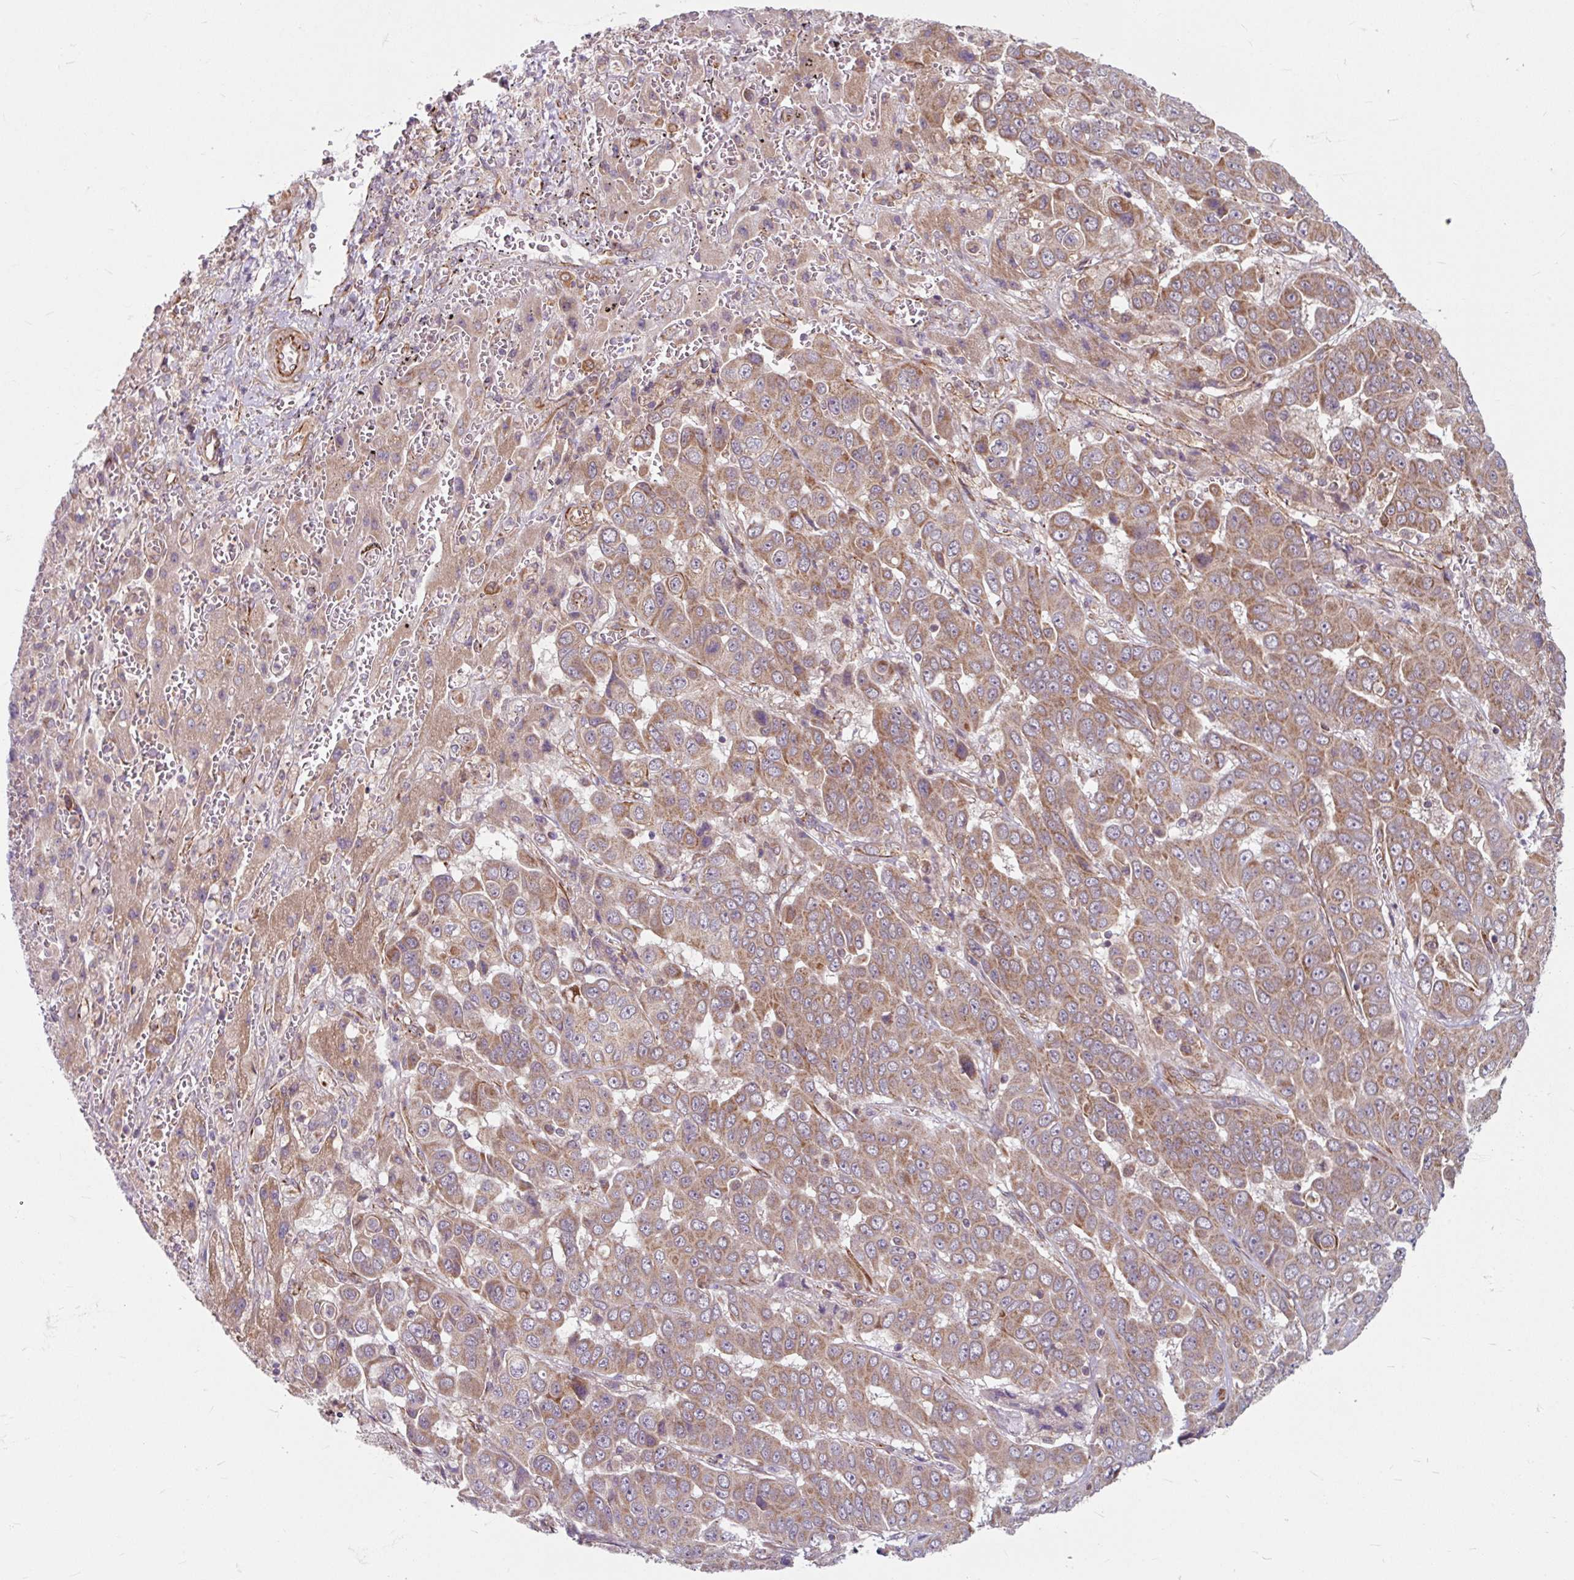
{"staining": {"intensity": "moderate", "quantity": ">75%", "location": "cytoplasmic/membranous"}, "tissue": "liver cancer", "cell_type": "Tumor cells", "image_type": "cancer", "snomed": [{"axis": "morphology", "description": "Cholangiocarcinoma"}, {"axis": "topography", "description": "Liver"}], "caption": "Liver cancer (cholangiocarcinoma) stained with immunohistochemistry (IHC) shows moderate cytoplasmic/membranous staining in about >75% of tumor cells. (Brightfield microscopy of DAB IHC at high magnification).", "gene": "DAAM2", "patient": {"sex": "female", "age": 52}}